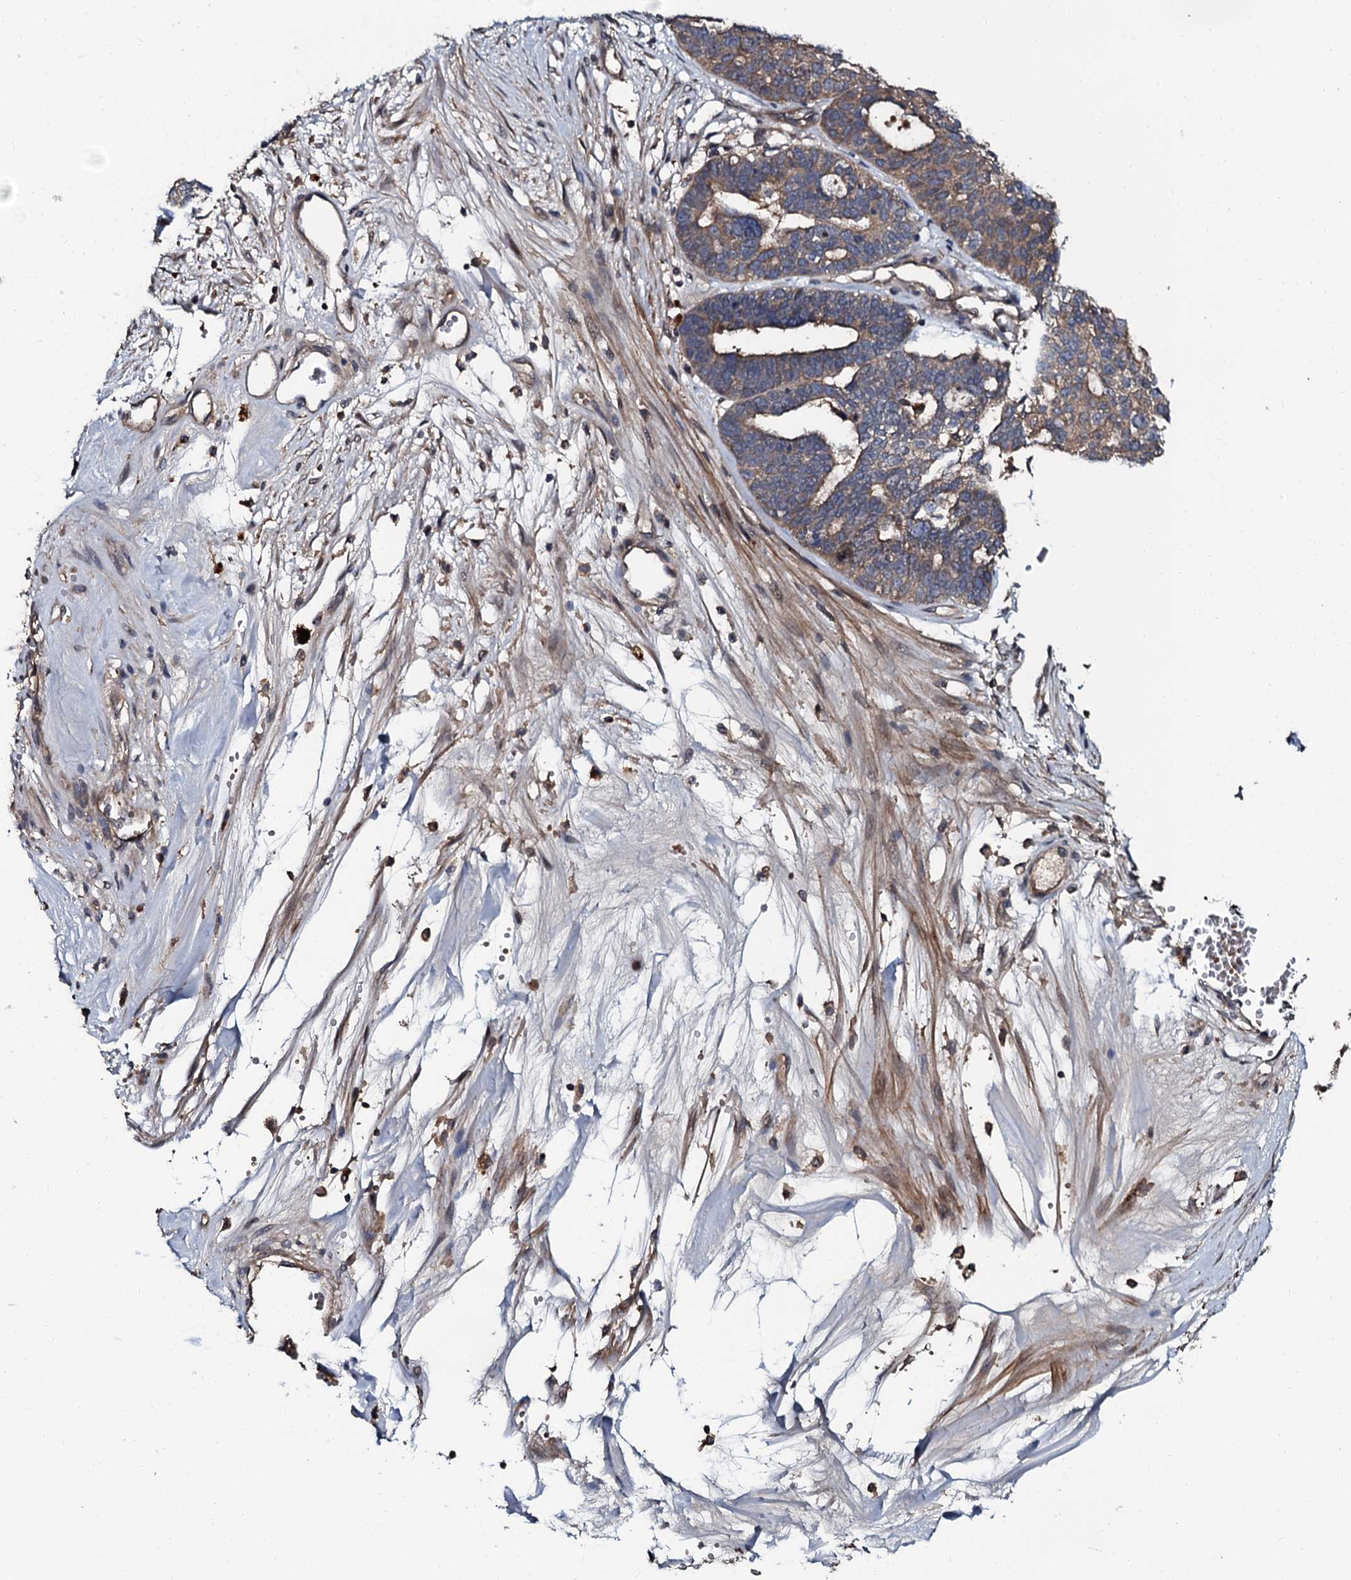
{"staining": {"intensity": "weak", "quantity": "25%-75%", "location": "cytoplasmic/membranous"}, "tissue": "ovarian cancer", "cell_type": "Tumor cells", "image_type": "cancer", "snomed": [{"axis": "morphology", "description": "Cystadenocarcinoma, serous, NOS"}, {"axis": "topography", "description": "Ovary"}], "caption": "Ovarian cancer stained with DAB (3,3'-diaminobenzidine) immunohistochemistry (IHC) demonstrates low levels of weak cytoplasmic/membranous expression in approximately 25%-75% of tumor cells.", "gene": "N4BP1", "patient": {"sex": "female", "age": 59}}